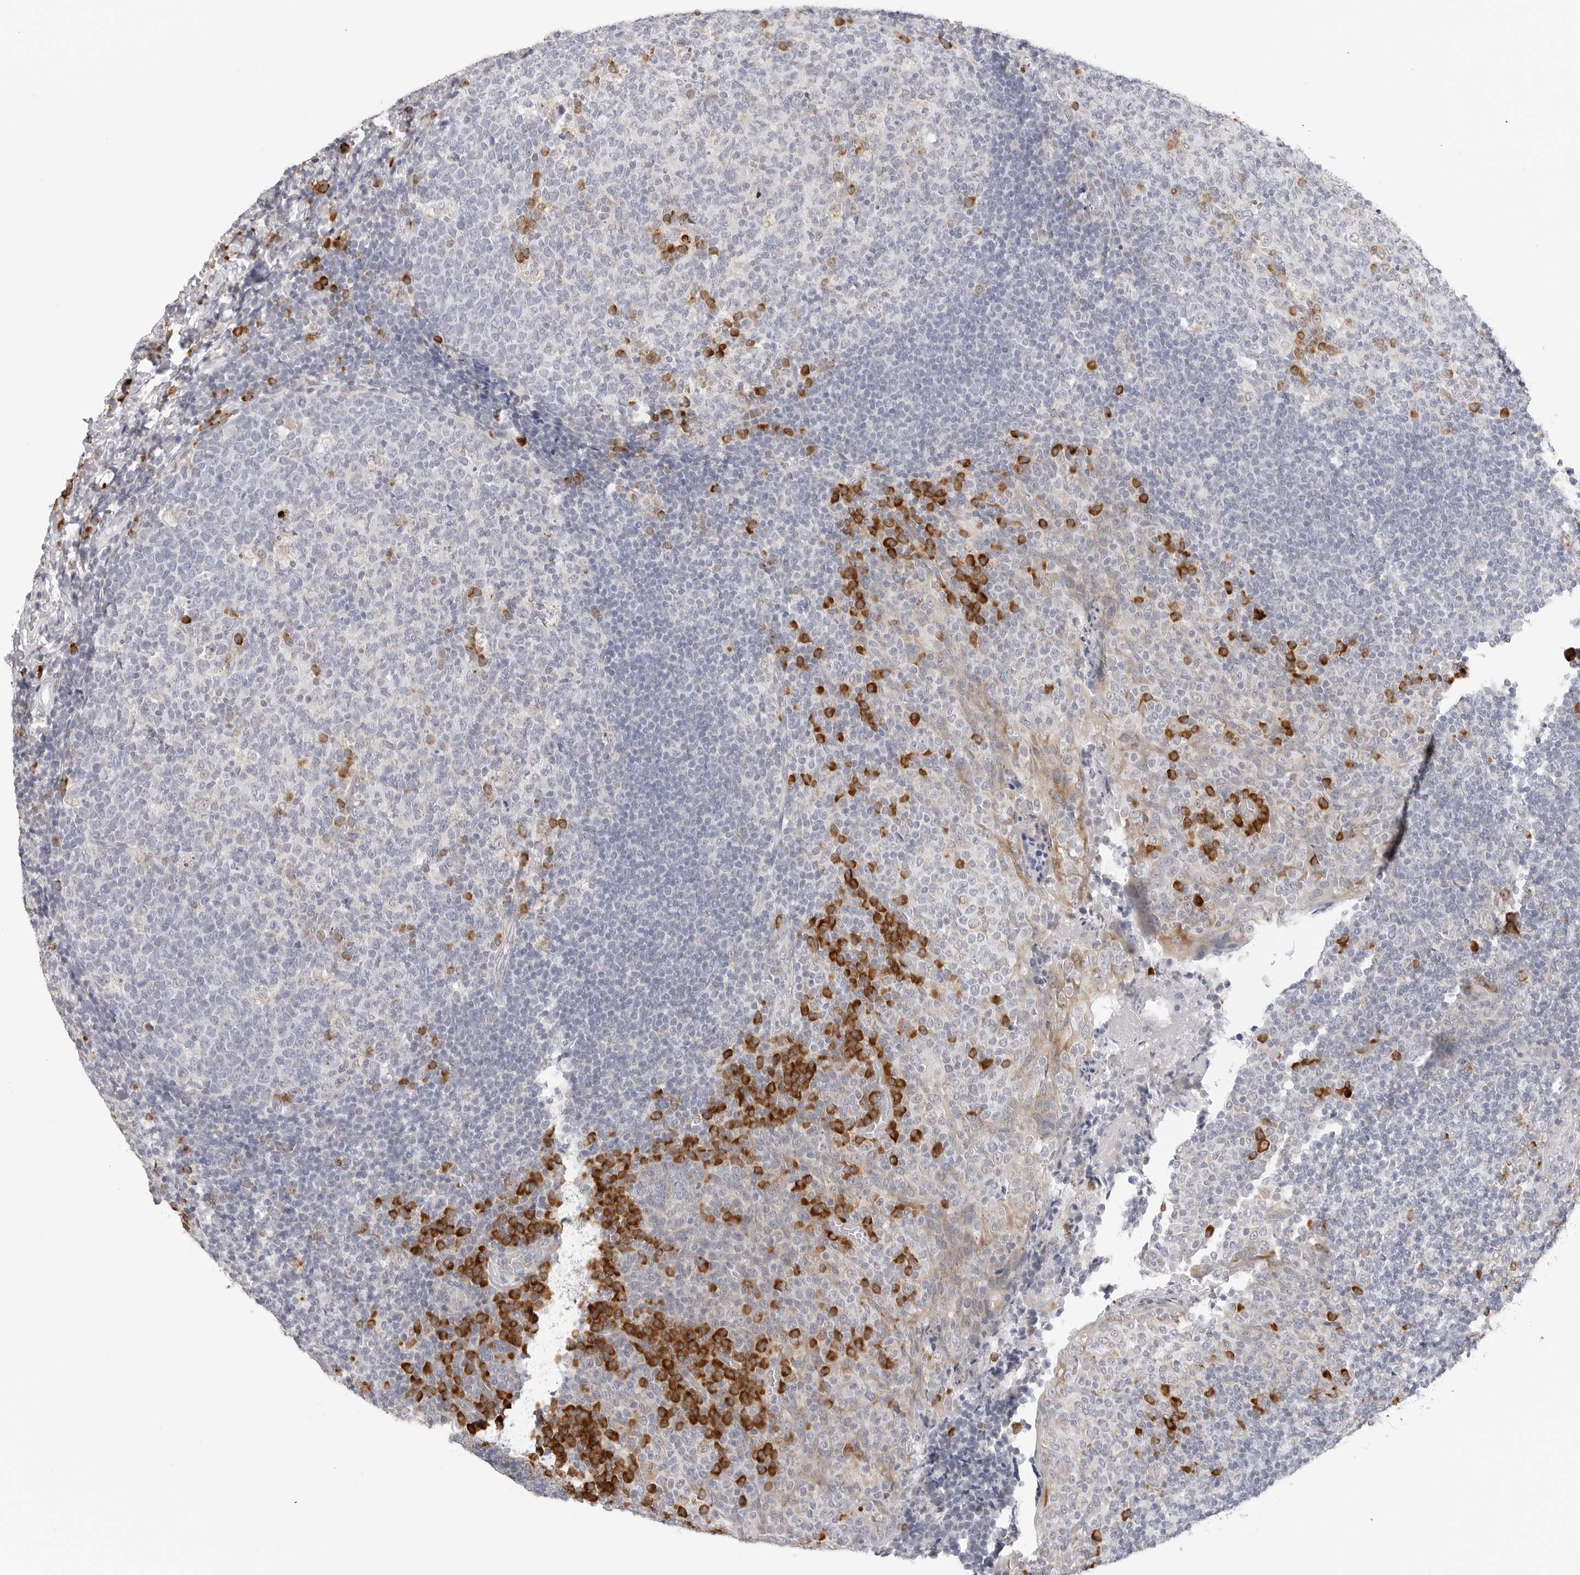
{"staining": {"intensity": "moderate", "quantity": "<25%", "location": "cytoplasmic/membranous"}, "tissue": "tonsil", "cell_type": "Germinal center cells", "image_type": "normal", "snomed": [{"axis": "morphology", "description": "Normal tissue, NOS"}, {"axis": "topography", "description": "Tonsil"}], "caption": "Unremarkable tonsil demonstrates moderate cytoplasmic/membranous expression in about <25% of germinal center cells, visualized by immunohistochemistry.", "gene": "RPN1", "patient": {"sex": "female", "age": 19}}